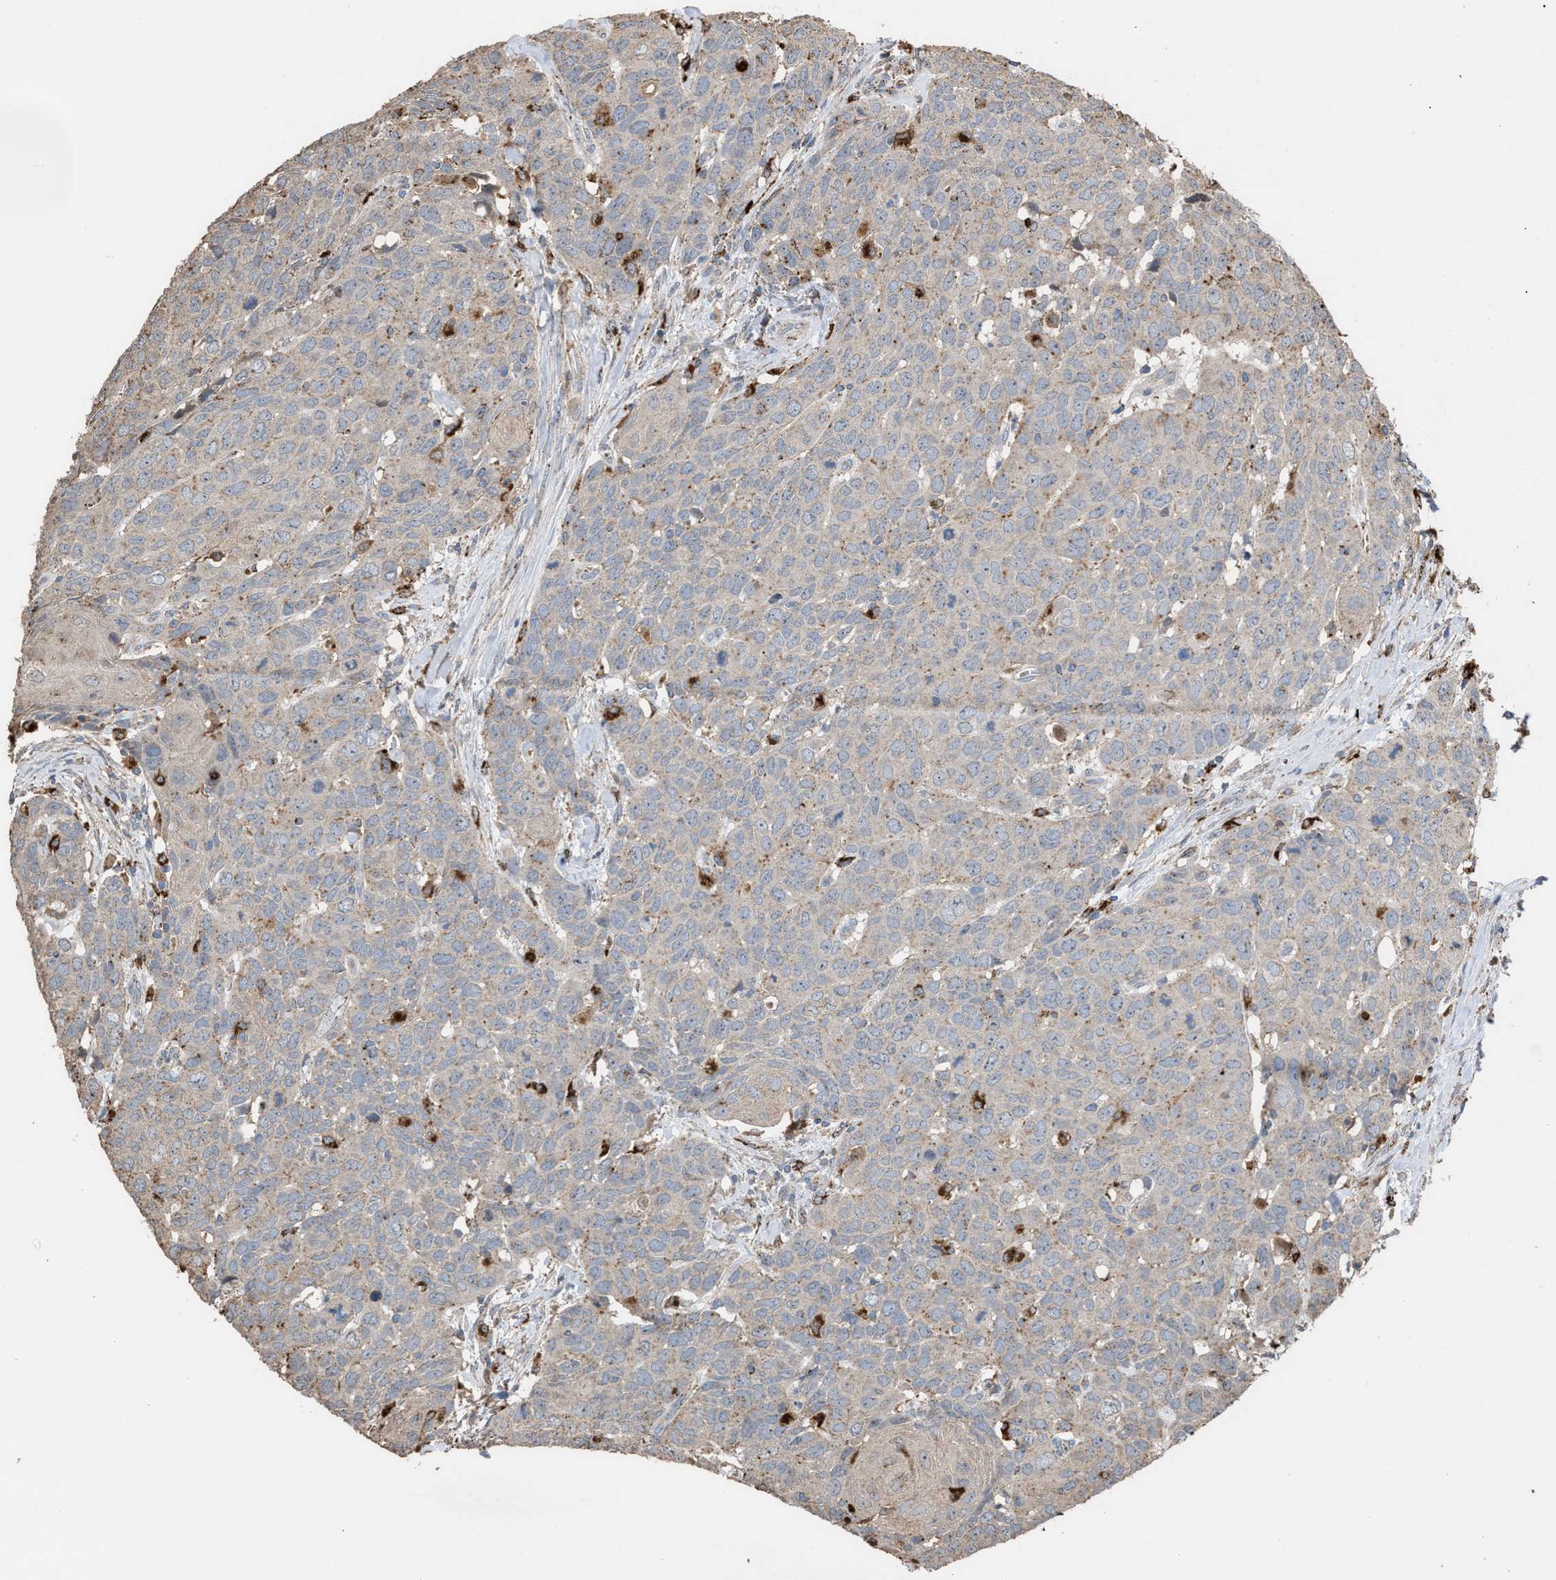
{"staining": {"intensity": "negative", "quantity": "none", "location": "none"}, "tissue": "head and neck cancer", "cell_type": "Tumor cells", "image_type": "cancer", "snomed": [{"axis": "morphology", "description": "Squamous cell carcinoma, NOS"}, {"axis": "topography", "description": "Head-Neck"}], "caption": "Immunohistochemical staining of human head and neck cancer exhibits no significant staining in tumor cells.", "gene": "ELMO3", "patient": {"sex": "male", "age": 66}}